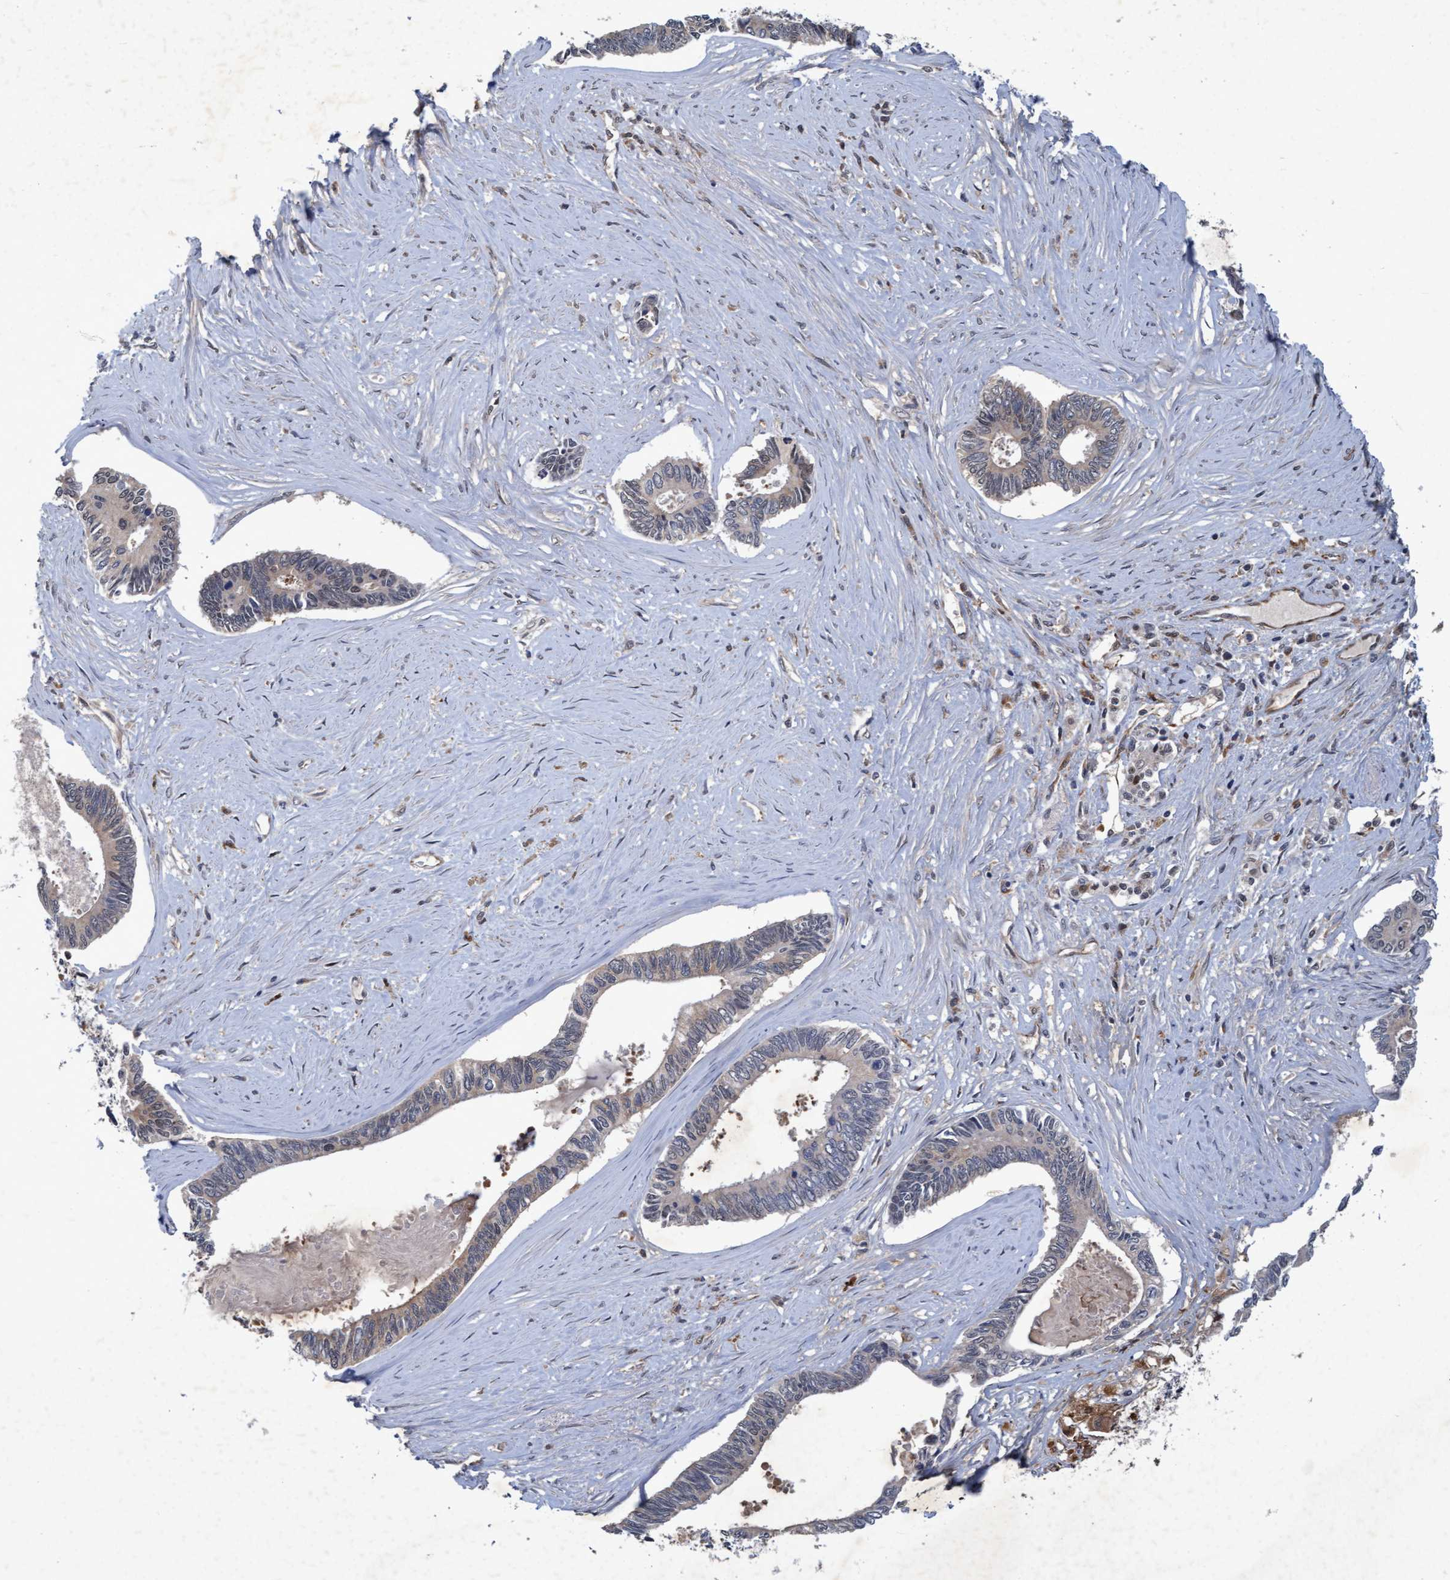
{"staining": {"intensity": "weak", "quantity": "25%-75%", "location": "cytoplasmic/membranous"}, "tissue": "pancreatic cancer", "cell_type": "Tumor cells", "image_type": "cancer", "snomed": [{"axis": "morphology", "description": "Adenocarcinoma, NOS"}, {"axis": "topography", "description": "Pancreas"}], "caption": "Protein analysis of adenocarcinoma (pancreatic) tissue exhibits weak cytoplasmic/membranous positivity in about 25%-75% of tumor cells. Using DAB (3,3'-diaminobenzidine) (brown) and hematoxylin (blue) stains, captured at high magnification using brightfield microscopy.", "gene": "PSMB6", "patient": {"sex": "female", "age": 70}}